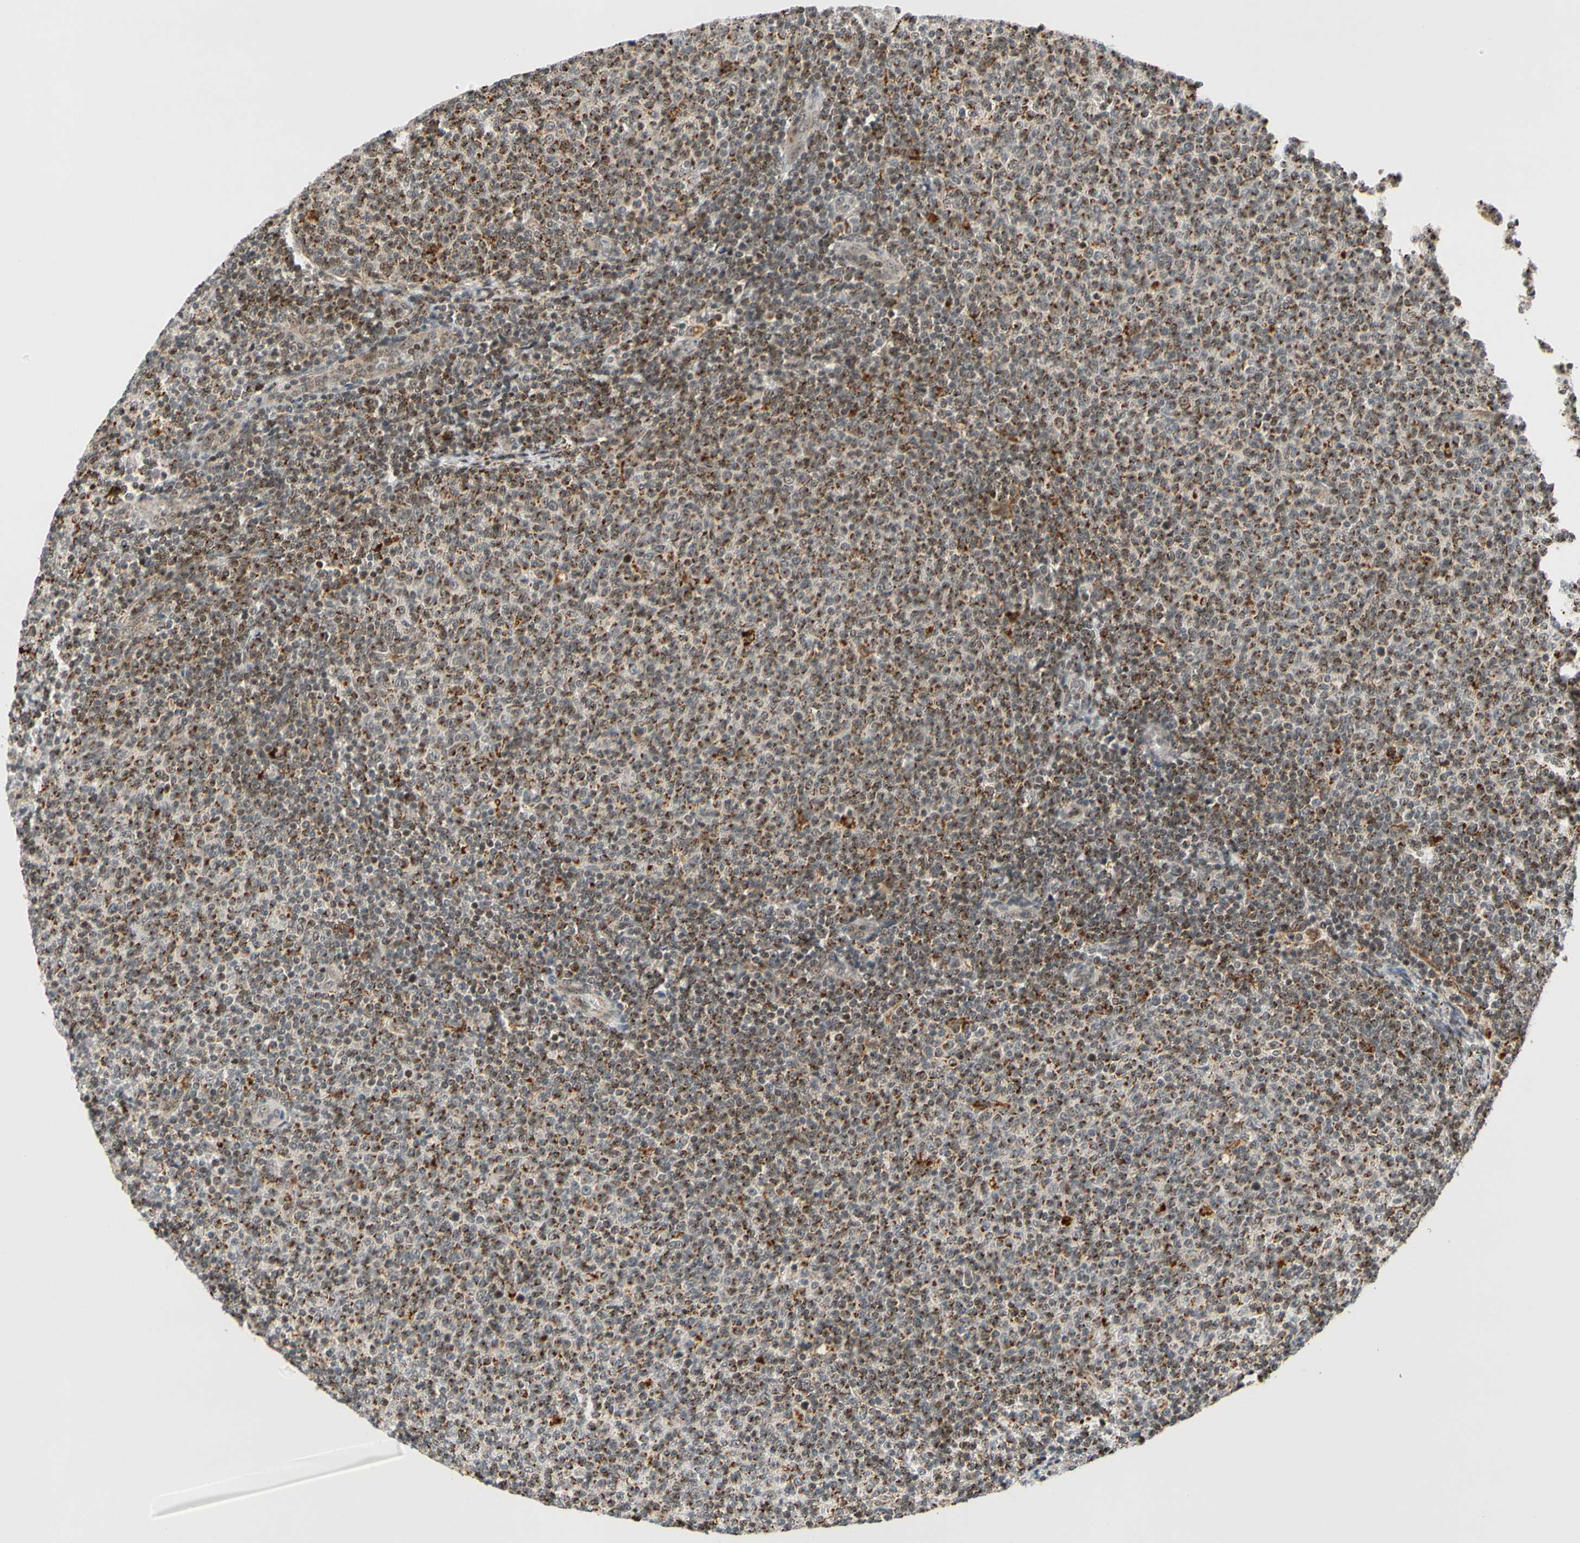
{"staining": {"intensity": "moderate", "quantity": ">75%", "location": "nuclear"}, "tissue": "lymphoma", "cell_type": "Tumor cells", "image_type": "cancer", "snomed": [{"axis": "morphology", "description": "Malignant lymphoma, non-Hodgkin's type, Low grade"}, {"axis": "topography", "description": "Lymph node"}], "caption": "The image shows immunohistochemical staining of lymphoma. There is moderate nuclear expression is appreciated in about >75% of tumor cells.", "gene": "CDK7", "patient": {"sex": "male", "age": 66}}